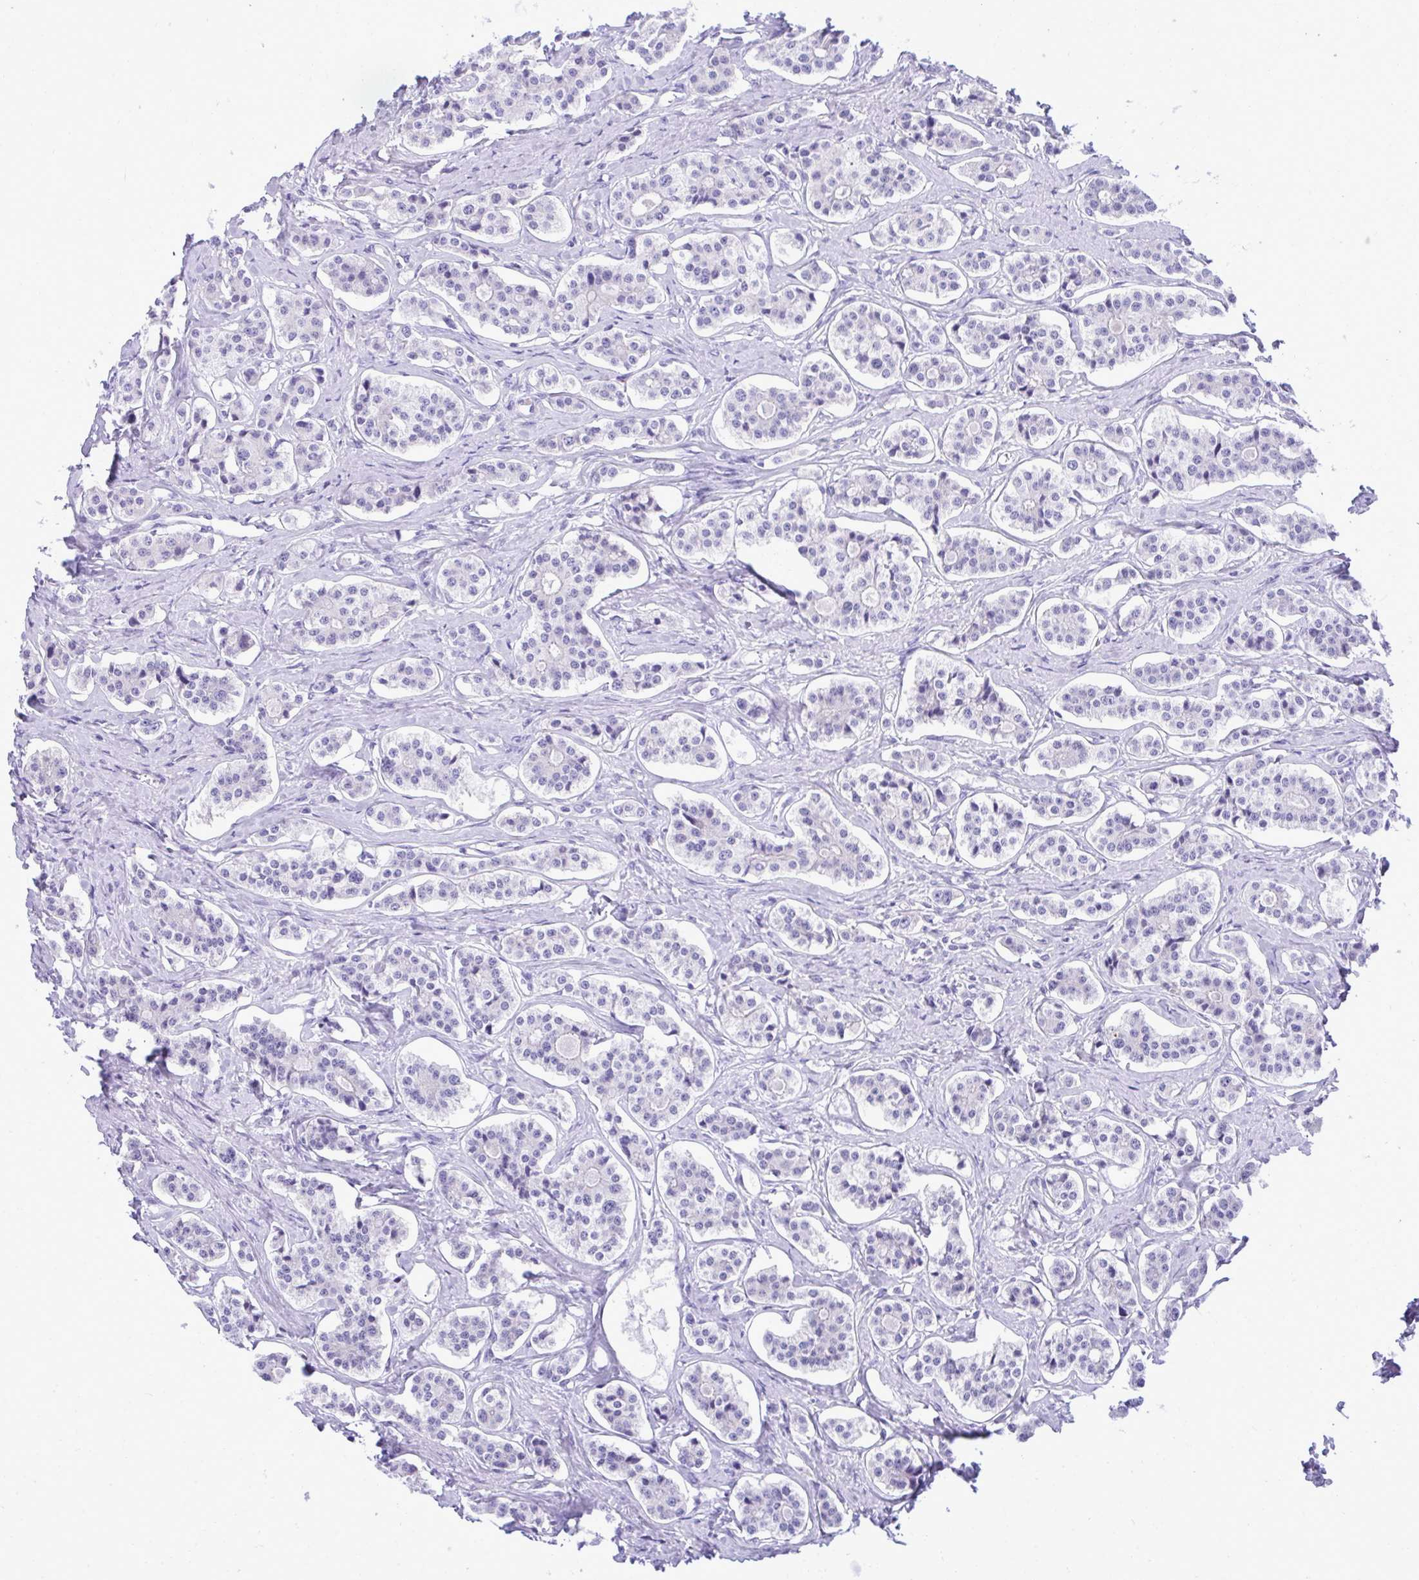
{"staining": {"intensity": "negative", "quantity": "none", "location": "none"}, "tissue": "carcinoid", "cell_type": "Tumor cells", "image_type": "cancer", "snomed": [{"axis": "morphology", "description": "Carcinoid, malignant, NOS"}, {"axis": "topography", "description": "Small intestine"}], "caption": "Photomicrograph shows no protein positivity in tumor cells of malignant carcinoid tissue. (Brightfield microscopy of DAB immunohistochemistry at high magnification).", "gene": "HRG", "patient": {"sex": "male", "age": 63}}